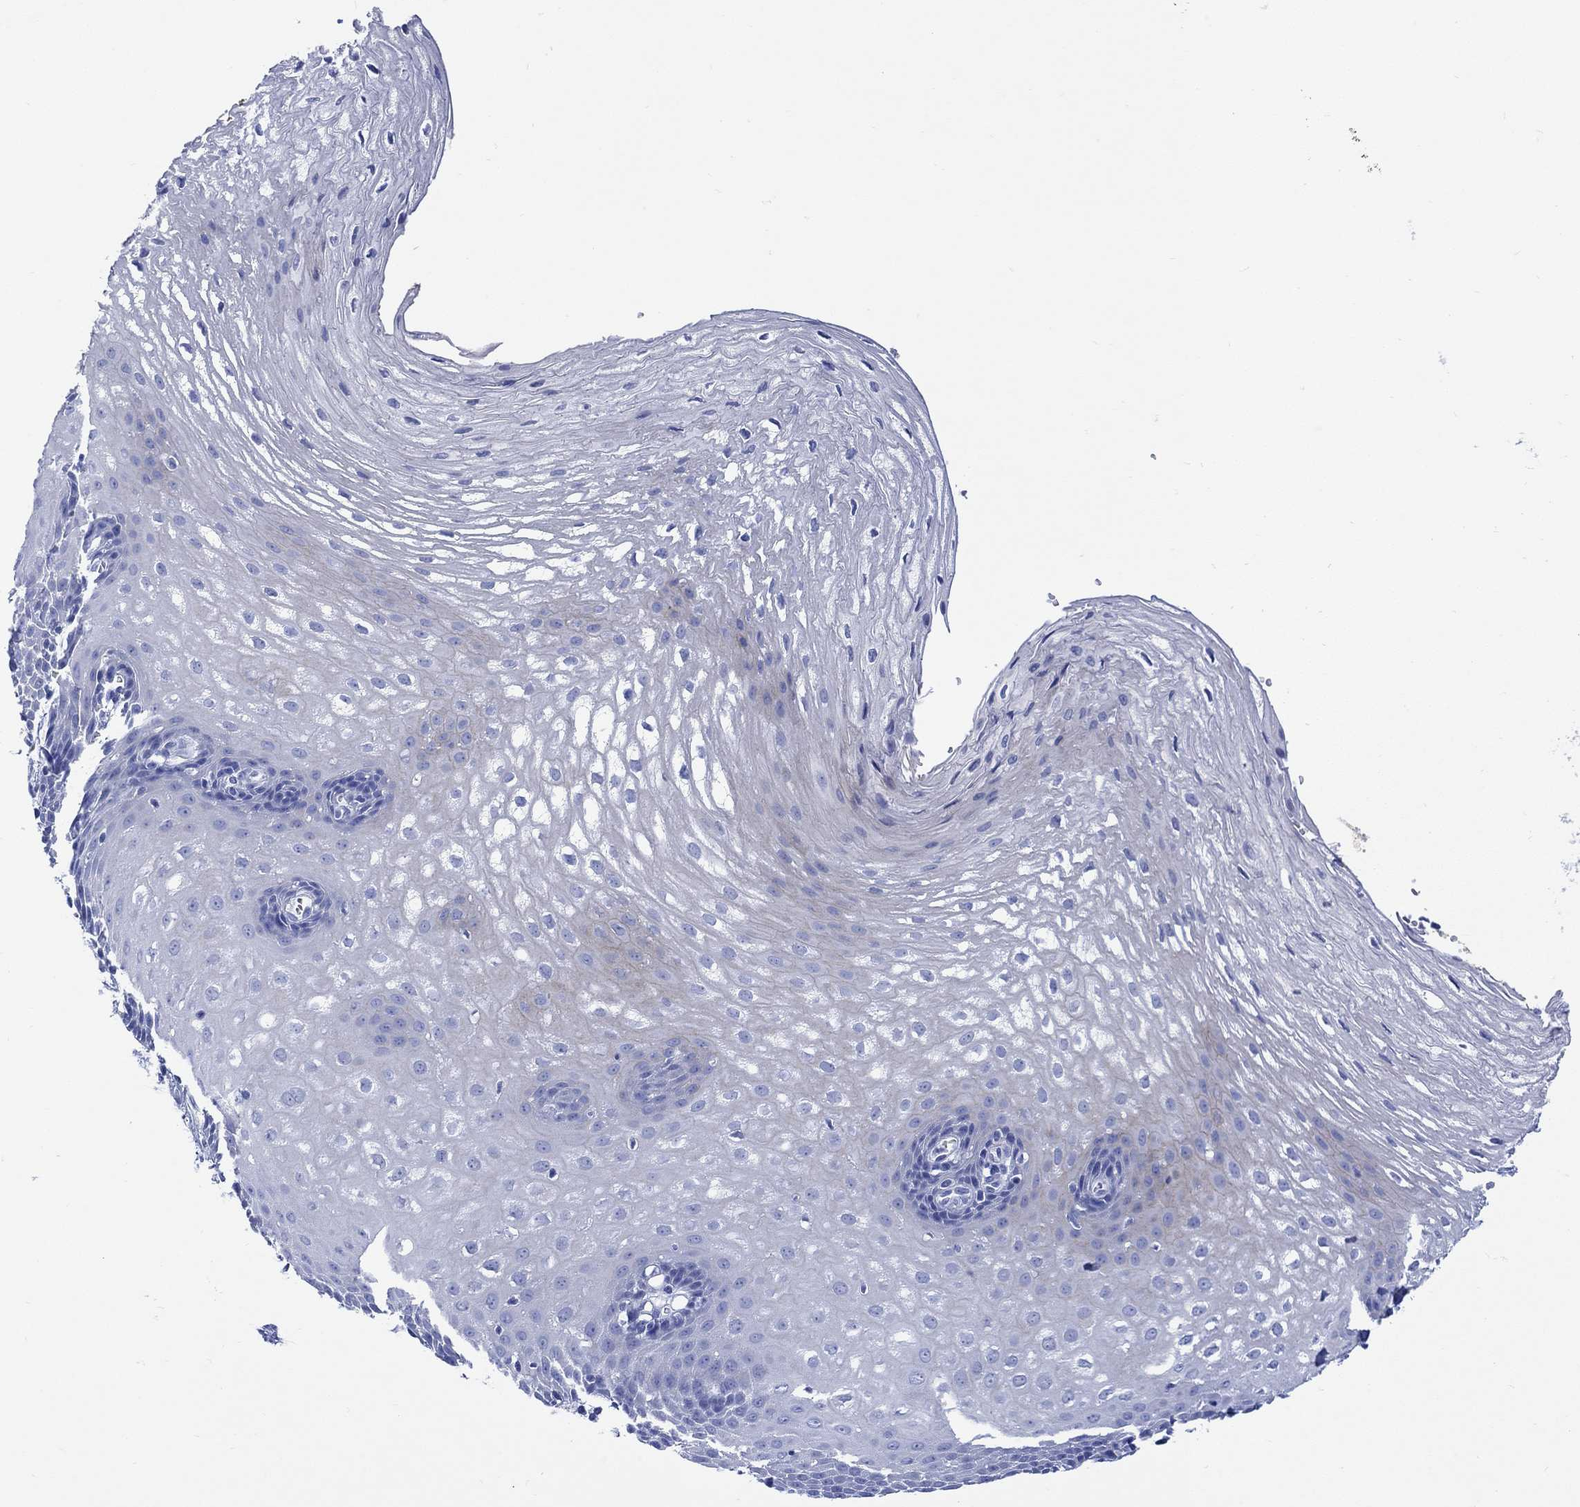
{"staining": {"intensity": "moderate", "quantity": "<25%", "location": "cytoplasmic/membranous"}, "tissue": "esophagus", "cell_type": "Squamous epithelial cells", "image_type": "normal", "snomed": [{"axis": "morphology", "description": "Normal tissue, NOS"}, {"axis": "topography", "description": "Esophagus"}], "caption": "Immunohistochemical staining of normal esophagus demonstrates <25% levels of moderate cytoplasmic/membranous protein positivity in about <25% of squamous epithelial cells.", "gene": "MYL1", "patient": {"sex": "male", "age": 72}}